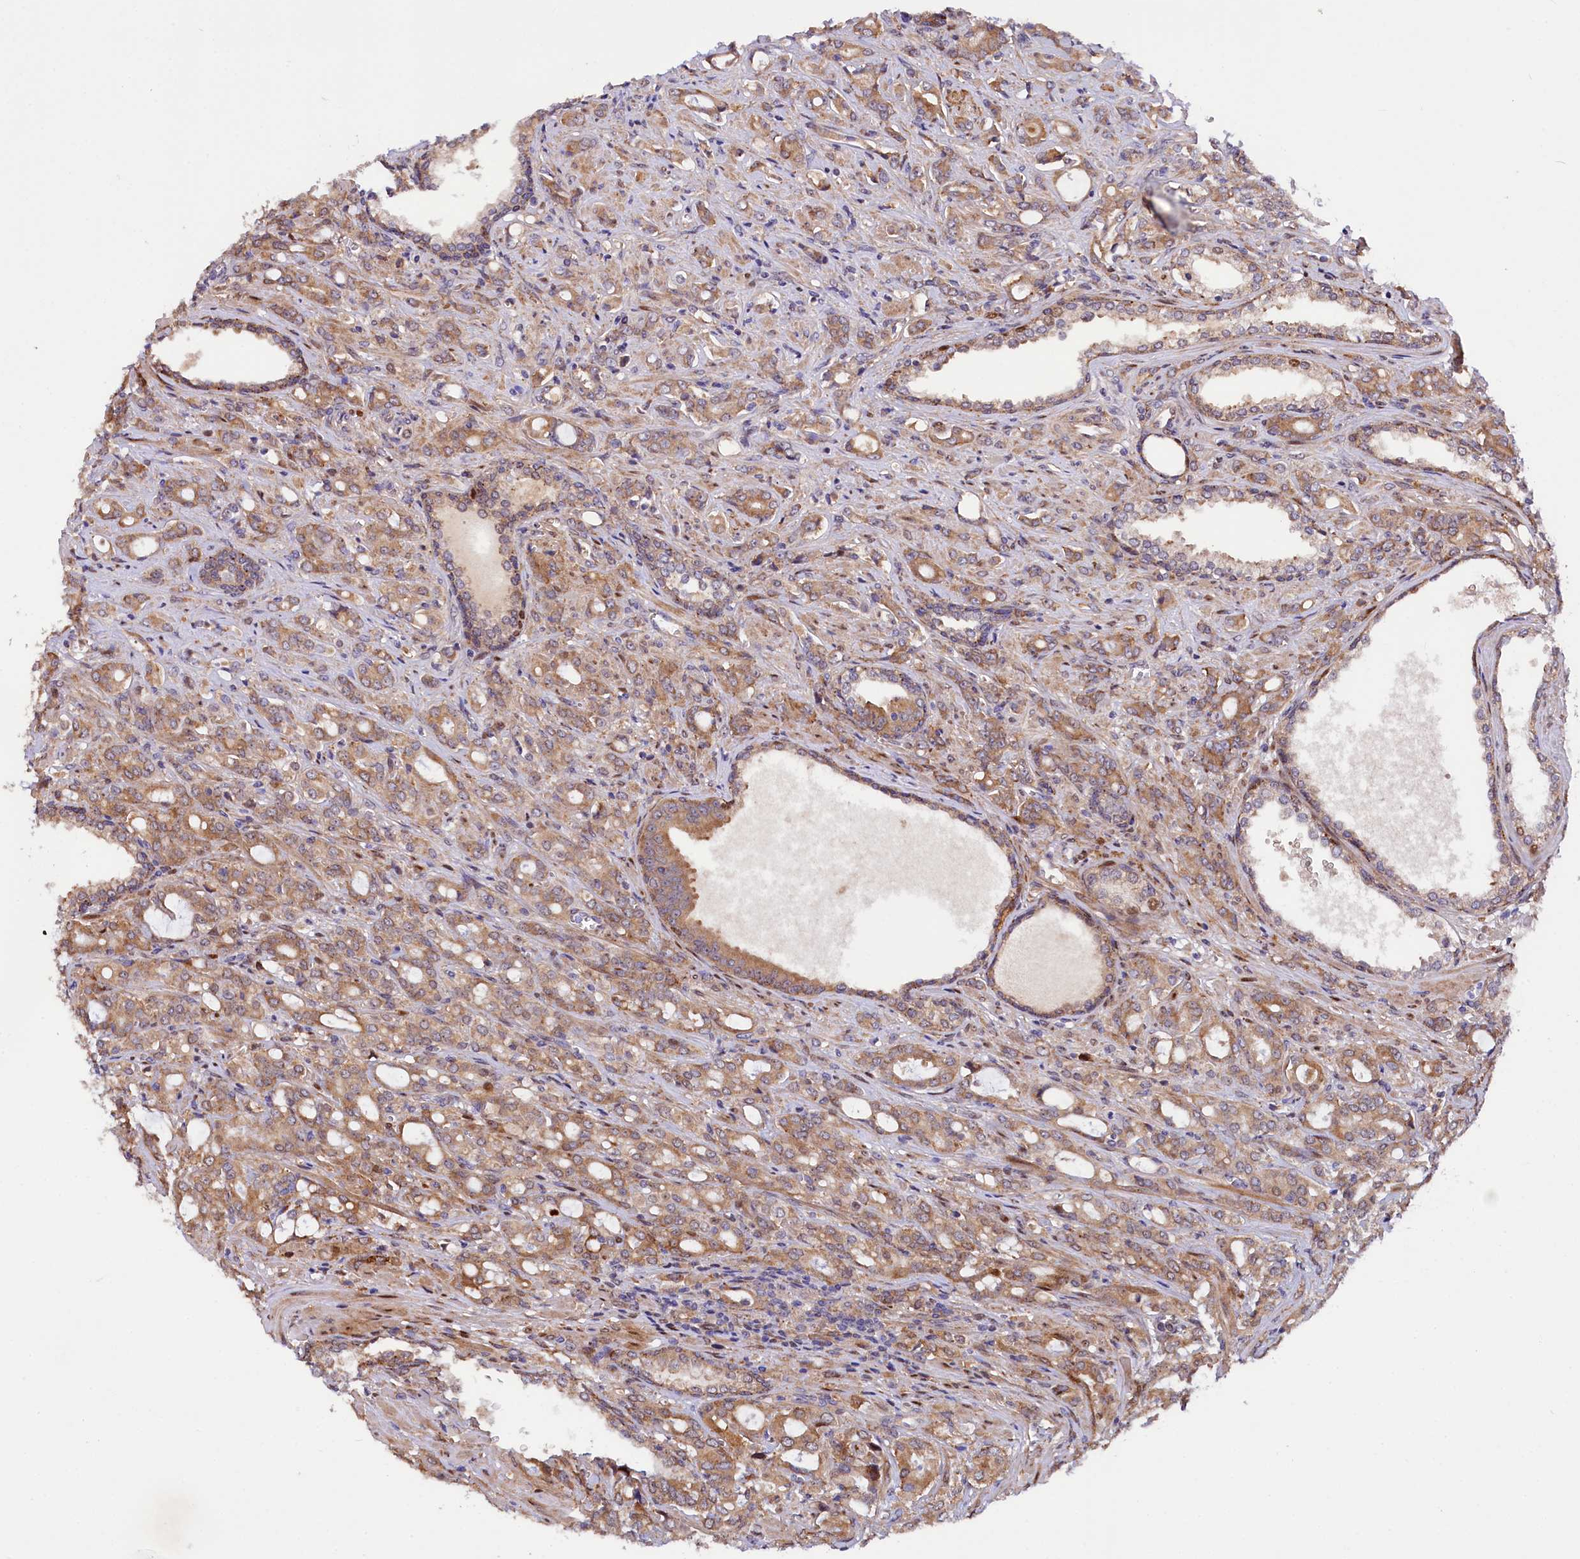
{"staining": {"intensity": "moderate", "quantity": ">75%", "location": "cytoplasmic/membranous"}, "tissue": "prostate cancer", "cell_type": "Tumor cells", "image_type": "cancer", "snomed": [{"axis": "morphology", "description": "Adenocarcinoma, High grade"}, {"axis": "topography", "description": "Prostate"}], "caption": "Prostate cancer (adenocarcinoma (high-grade)) stained with DAB immunohistochemistry (IHC) shows medium levels of moderate cytoplasmic/membranous staining in about >75% of tumor cells. (DAB (3,3'-diaminobenzidine) = brown stain, brightfield microscopy at high magnification).", "gene": "PDZRN3", "patient": {"sex": "male", "age": 72}}